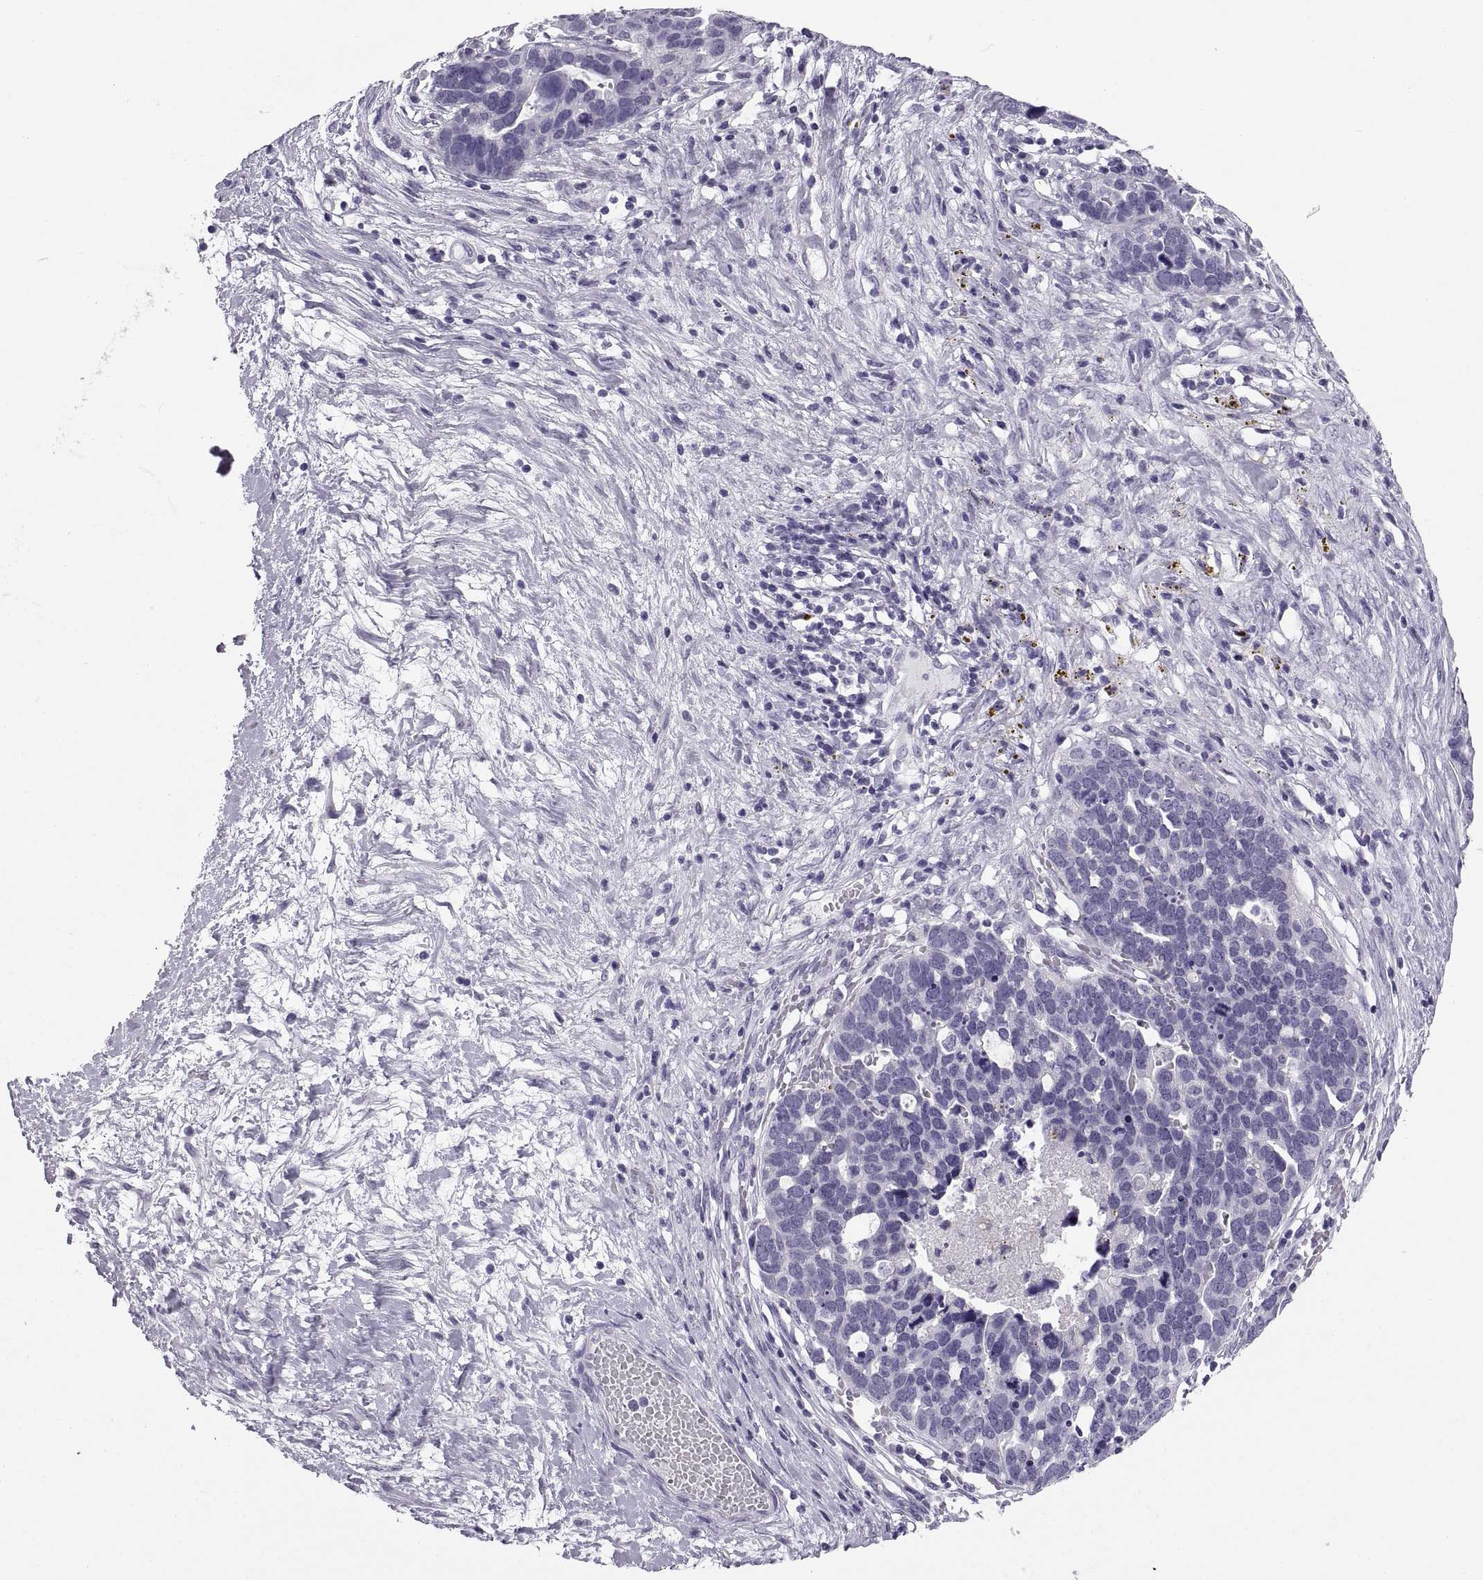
{"staining": {"intensity": "negative", "quantity": "none", "location": "none"}, "tissue": "ovarian cancer", "cell_type": "Tumor cells", "image_type": "cancer", "snomed": [{"axis": "morphology", "description": "Cystadenocarcinoma, serous, NOS"}, {"axis": "topography", "description": "Ovary"}], "caption": "Ovarian serous cystadenocarcinoma was stained to show a protein in brown. There is no significant positivity in tumor cells. Nuclei are stained in blue.", "gene": "QRICH2", "patient": {"sex": "female", "age": 54}}